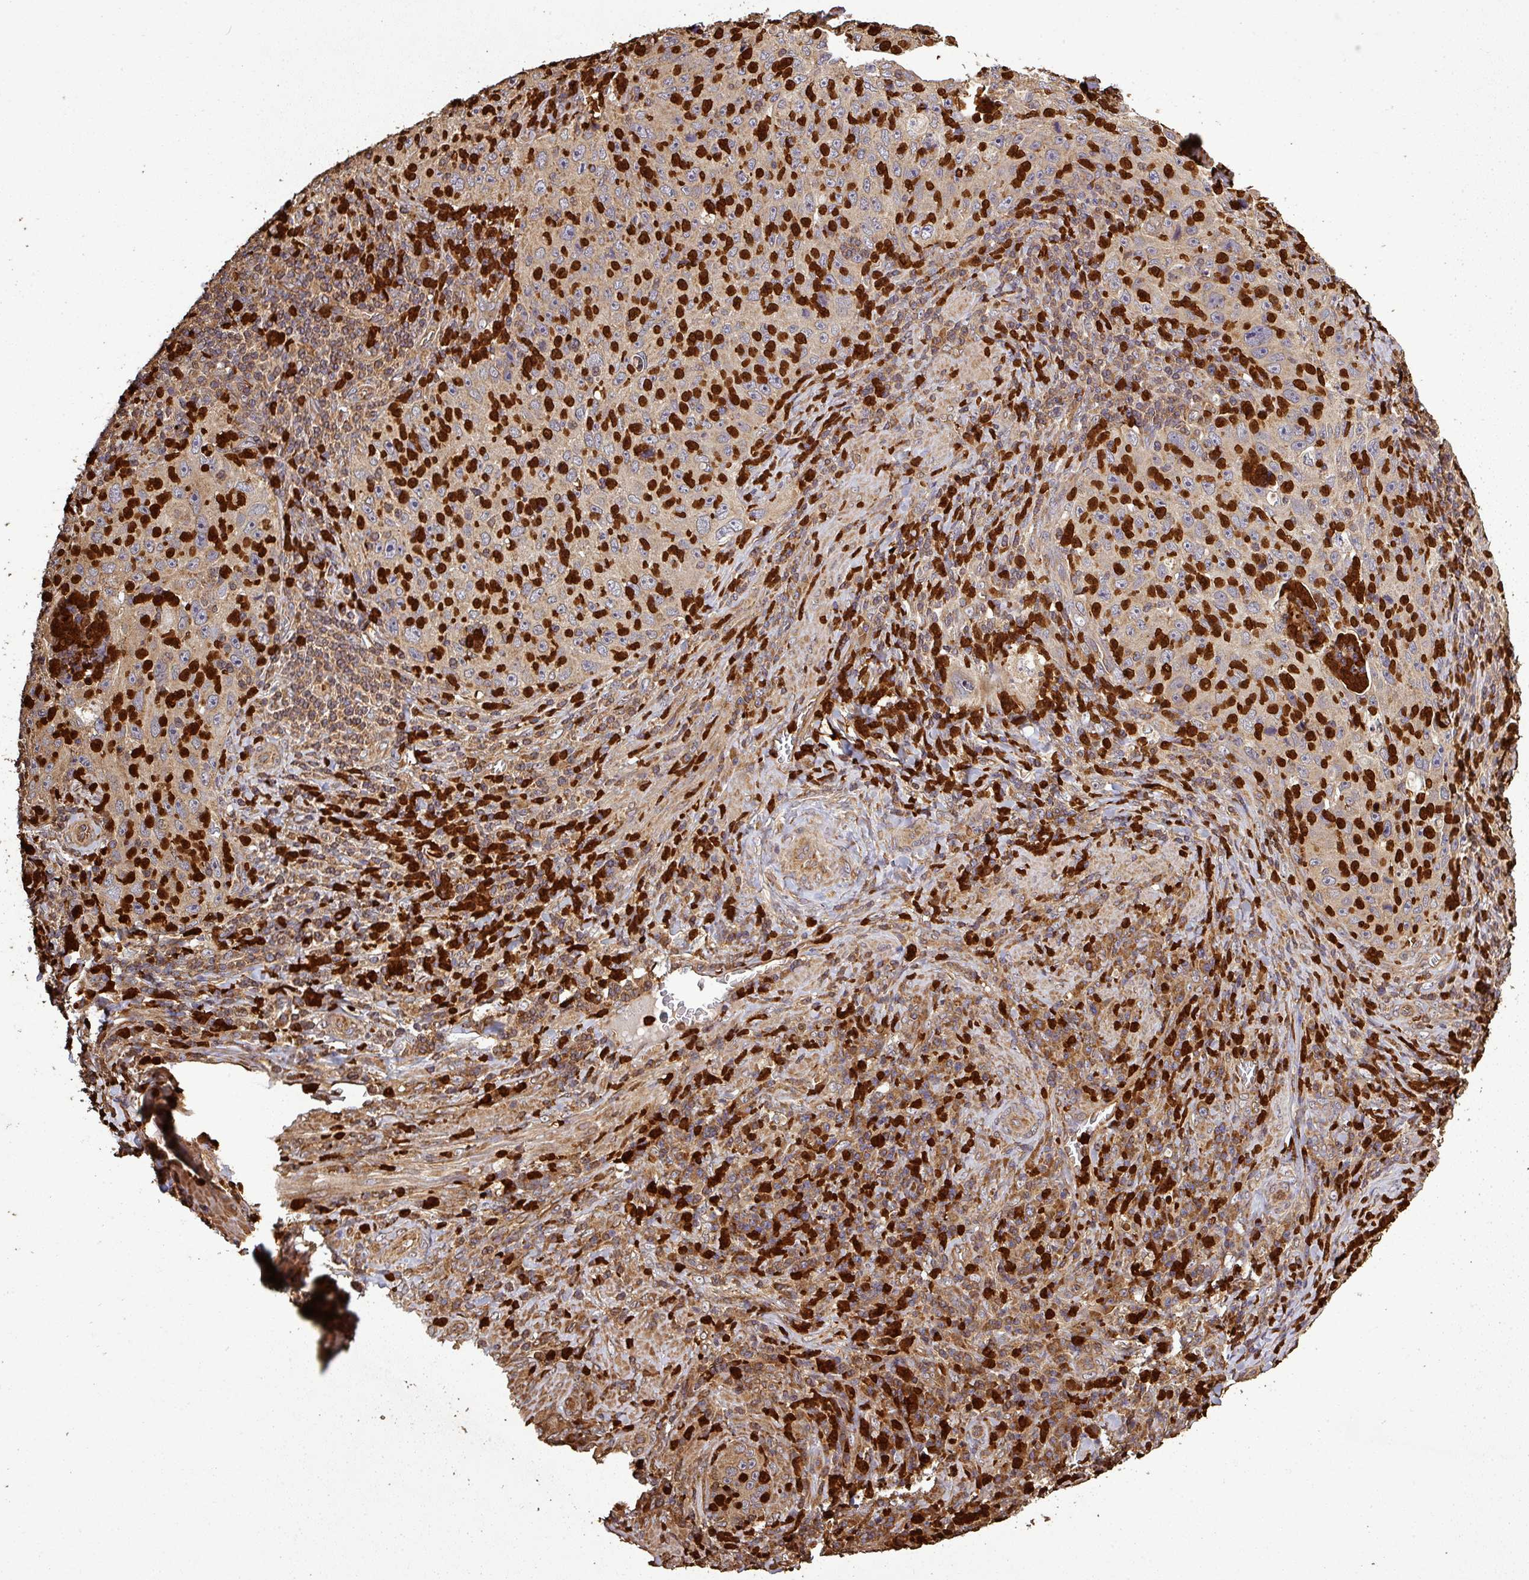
{"staining": {"intensity": "weak", "quantity": ">75%", "location": "cytoplasmic/membranous"}, "tissue": "cervical cancer", "cell_type": "Tumor cells", "image_type": "cancer", "snomed": [{"axis": "morphology", "description": "Squamous cell carcinoma, NOS"}, {"axis": "topography", "description": "Cervix"}], "caption": "Immunohistochemical staining of human squamous cell carcinoma (cervical) shows weak cytoplasmic/membranous protein staining in about >75% of tumor cells.", "gene": "PLEKHM1", "patient": {"sex": "female", "age": 30}}